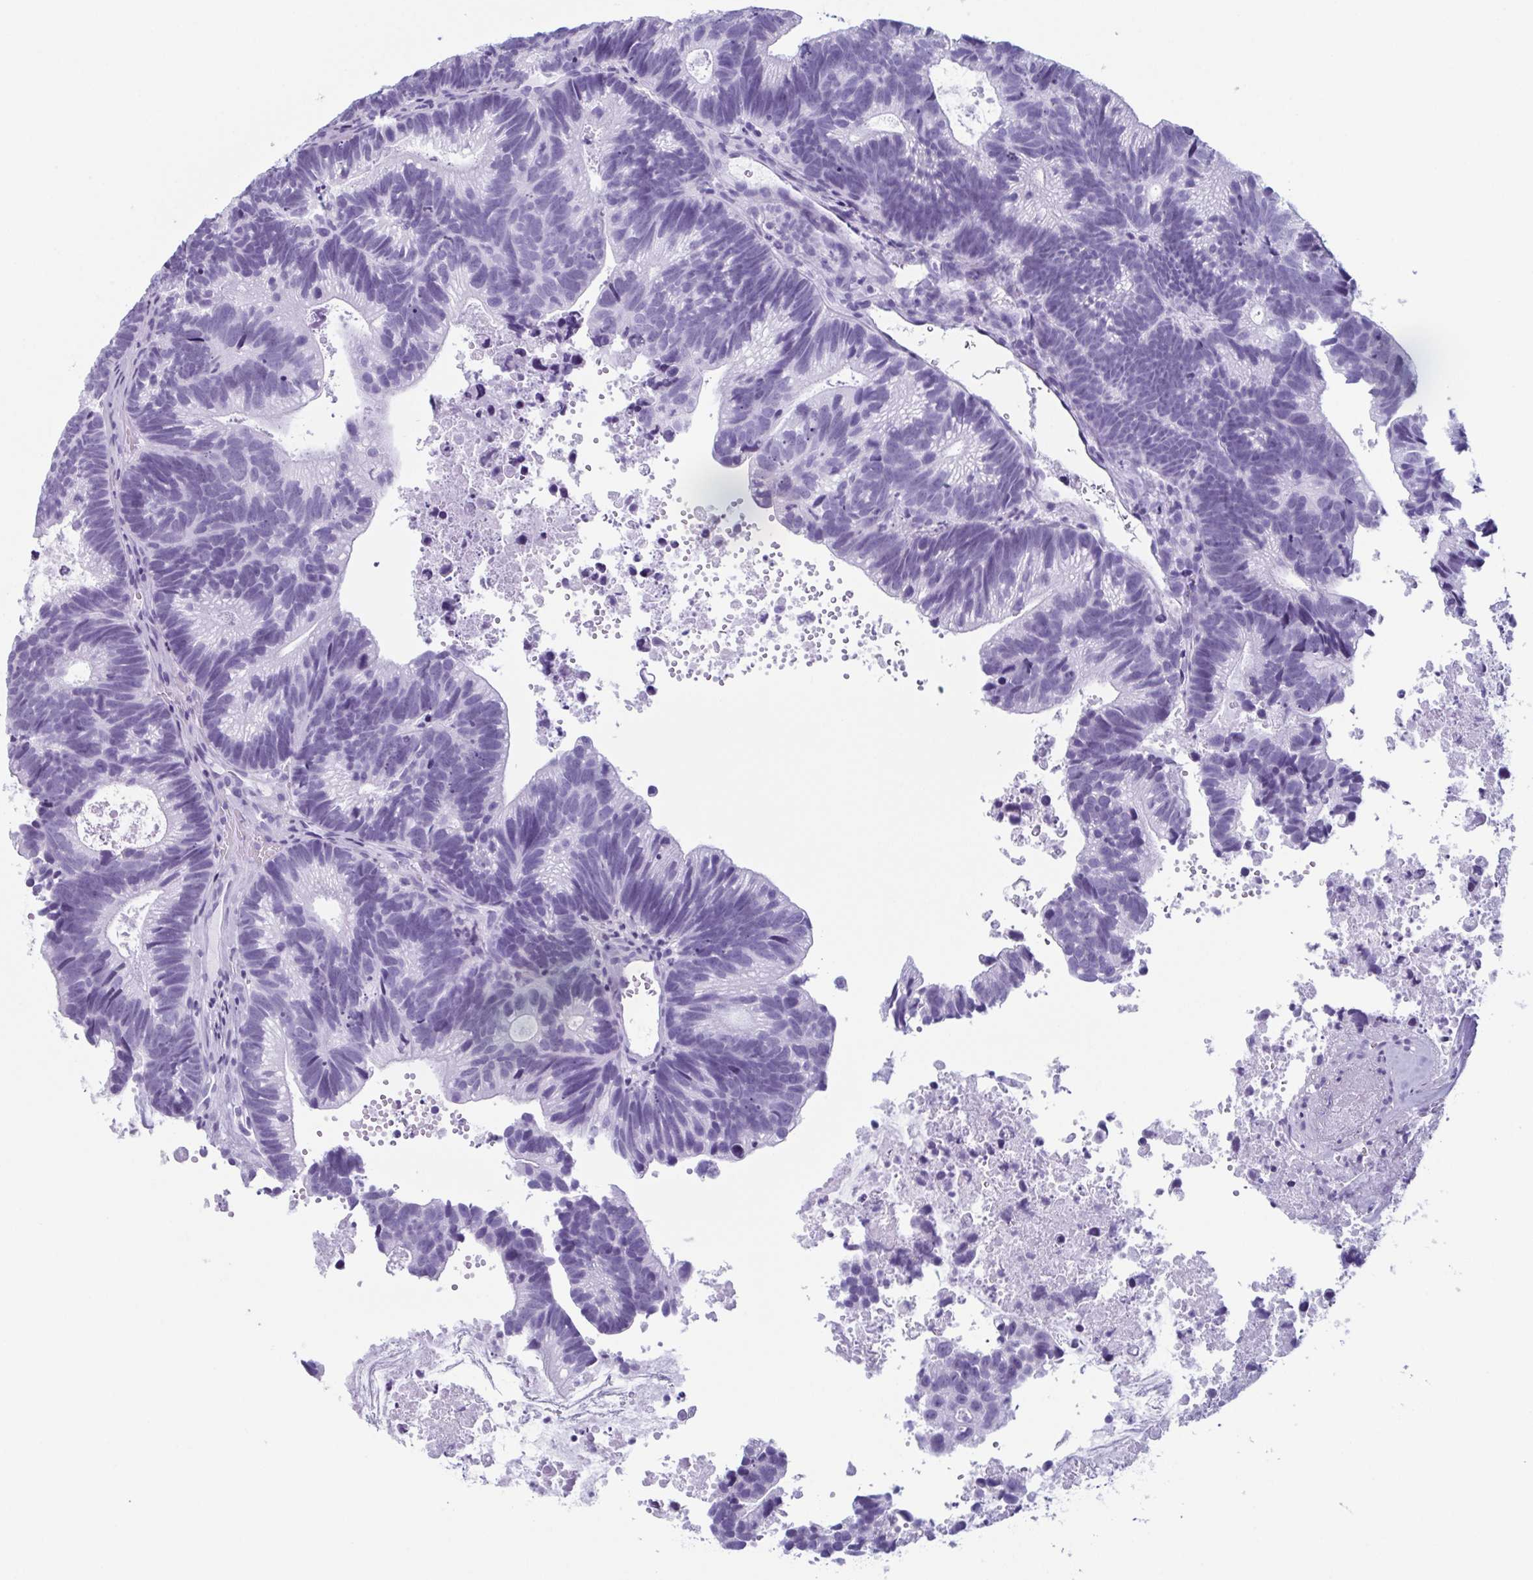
{"staining": {"intensity": "negative", "quantity": "none", "location": "none"}, "tissue": "head and neck cancer", "cell_type": "Tumor cells", "image_type": "cancer", "snomed": [{"axis": "morphology", "description": "Adenocarcinoma, NOS"}, {"axis": "topography", "description": "Head-Neck"}], "caption": "Adenocarcinoma (head and neck) stained for a protein using immunohistochemistry displays no expression tumor cells.", "gene": "ENKUR", "patient": {"sex": "male", "age": 62}}